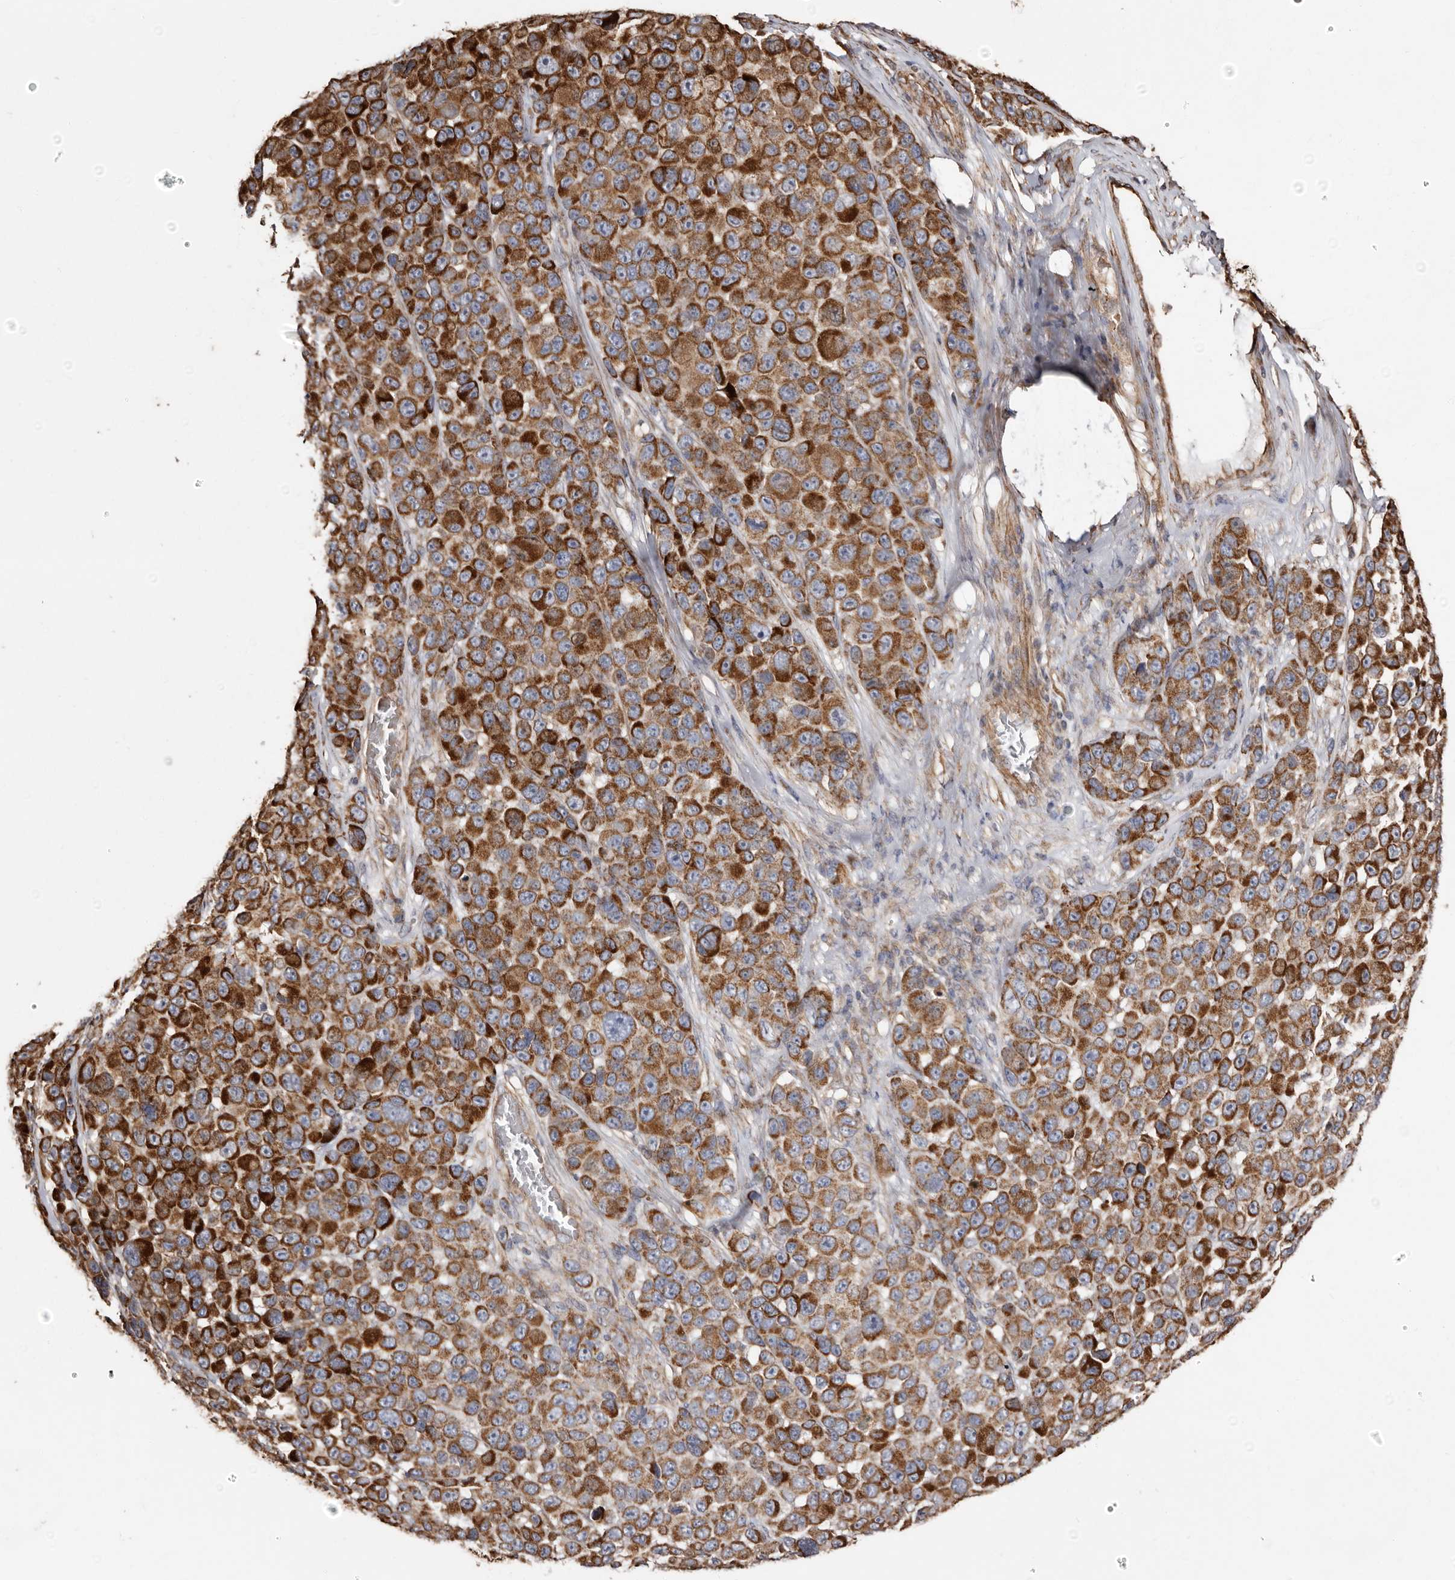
{"staining": {"intensity": "strong", "quantity": ">75%", "location": "cytoplasmic/membranous"}, "tissue": "melanoma", "cell_type": "Tumor cells", "image_type": "cancer", "snomed": [{"axis": "morphology", "description": "Malignant melanoma, NOS"}, {"axis": "topography", "description": "Skin"}], "caption": "Brown immunohistochemical staining in human malignant melanoma exhibits strong cytoplasmic/membranous positivity in about >75% of tumor cells. The protein is stained brown, and the nuclei are stained in blue (DAB (3,3'-diaminobenzidine) IHC with brightfield microscopy, high magnification).", "gene": "MACC1", "patient": {"sex": "male", "age": 53}}